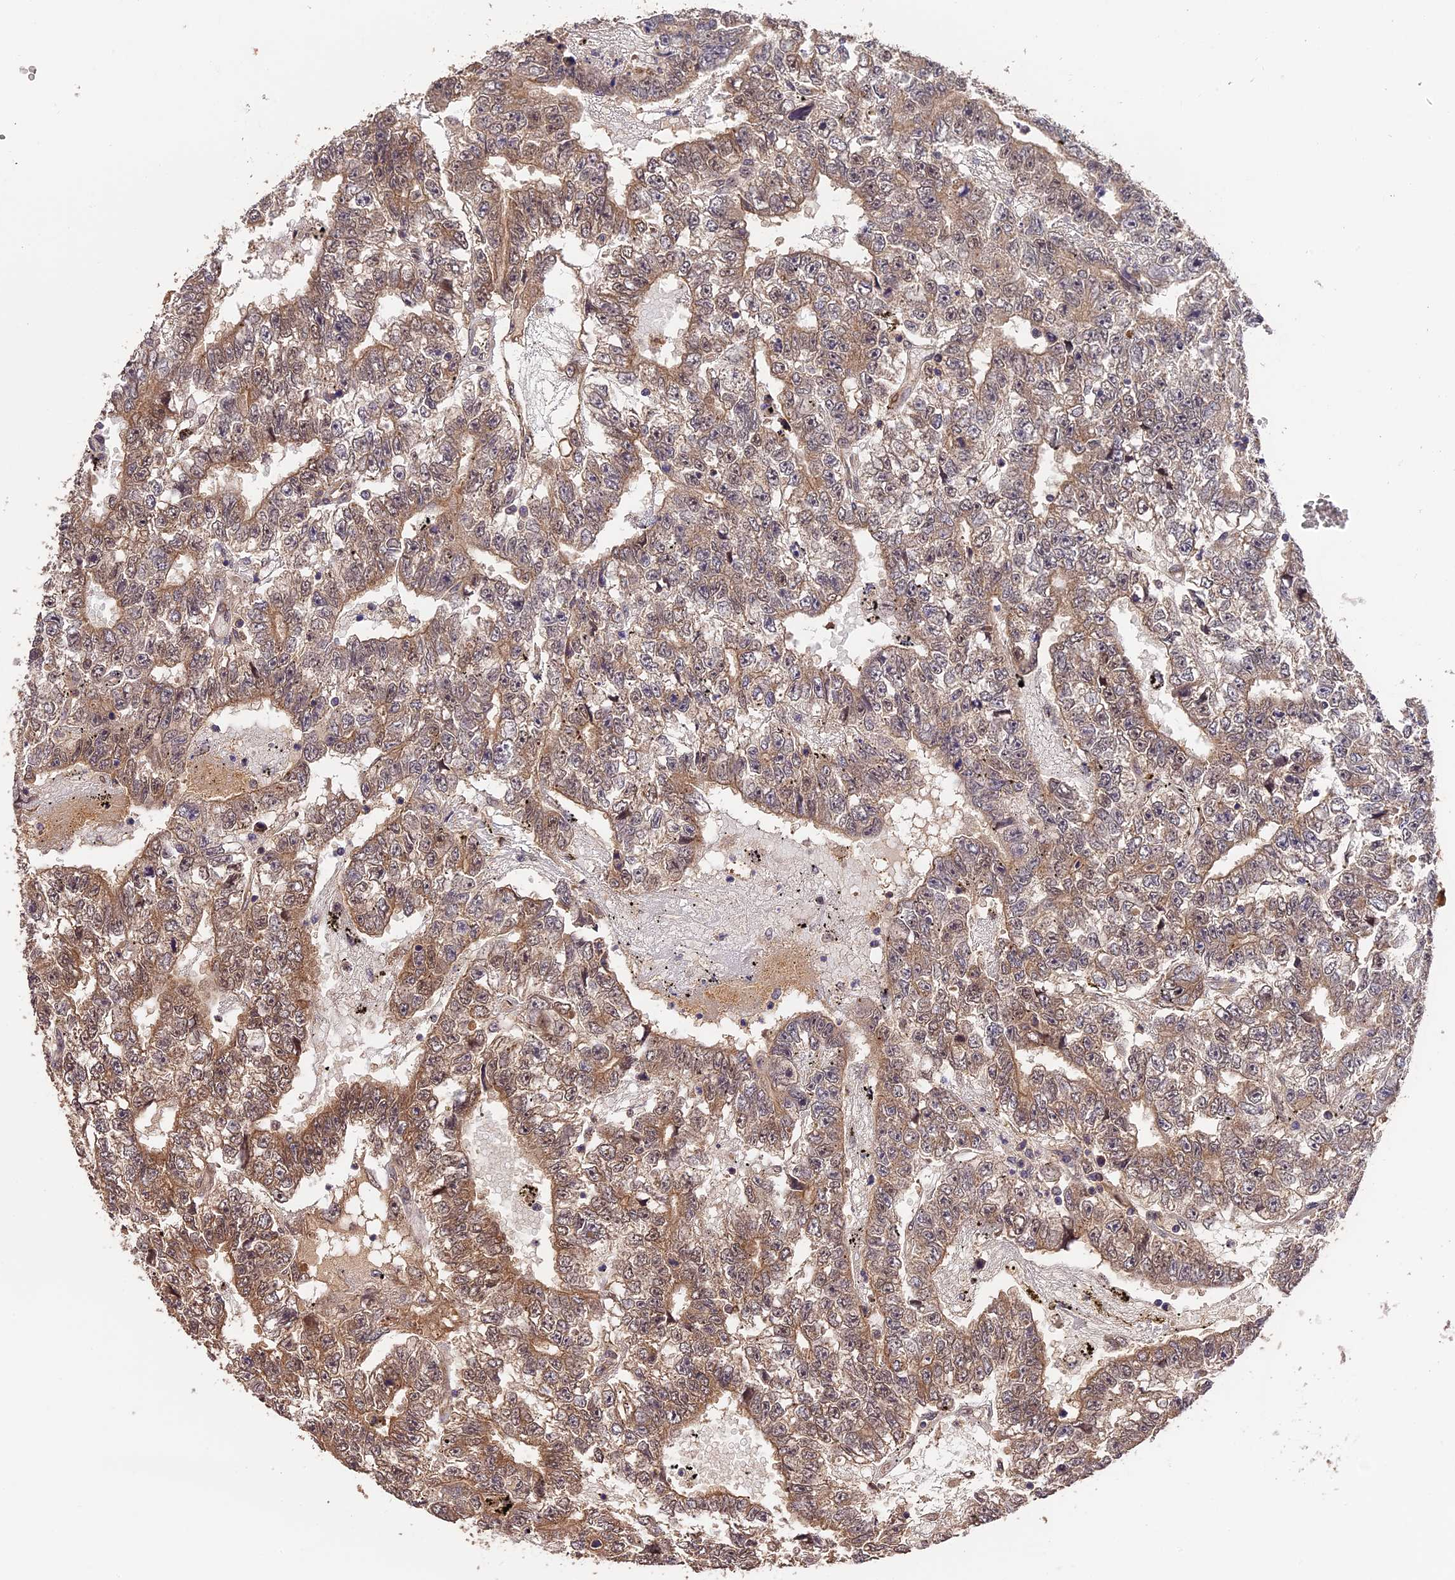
{"staining": {"intensity": "moderate", "quantity": ">75%", "location": "cytoplasmic/membranous"}, "tissue": "testis cancer", "cell_type": "Tumor cells", "image_type": "cancer", "snomed": [{"axis": "morphology", "description": "Carcinoma, Embryonal, NOS"}, {"axis": "topography", "description": "Testis"}], "caption": "There is medium levels of moderate cytoplasmic/membranous expression in tumor cells of testis embryonal carcinoma, as demonstrated by immunohistochemical staining (brown color).", "gene": "TRMT1", "patient": {"sex": "male", "age": 25}}